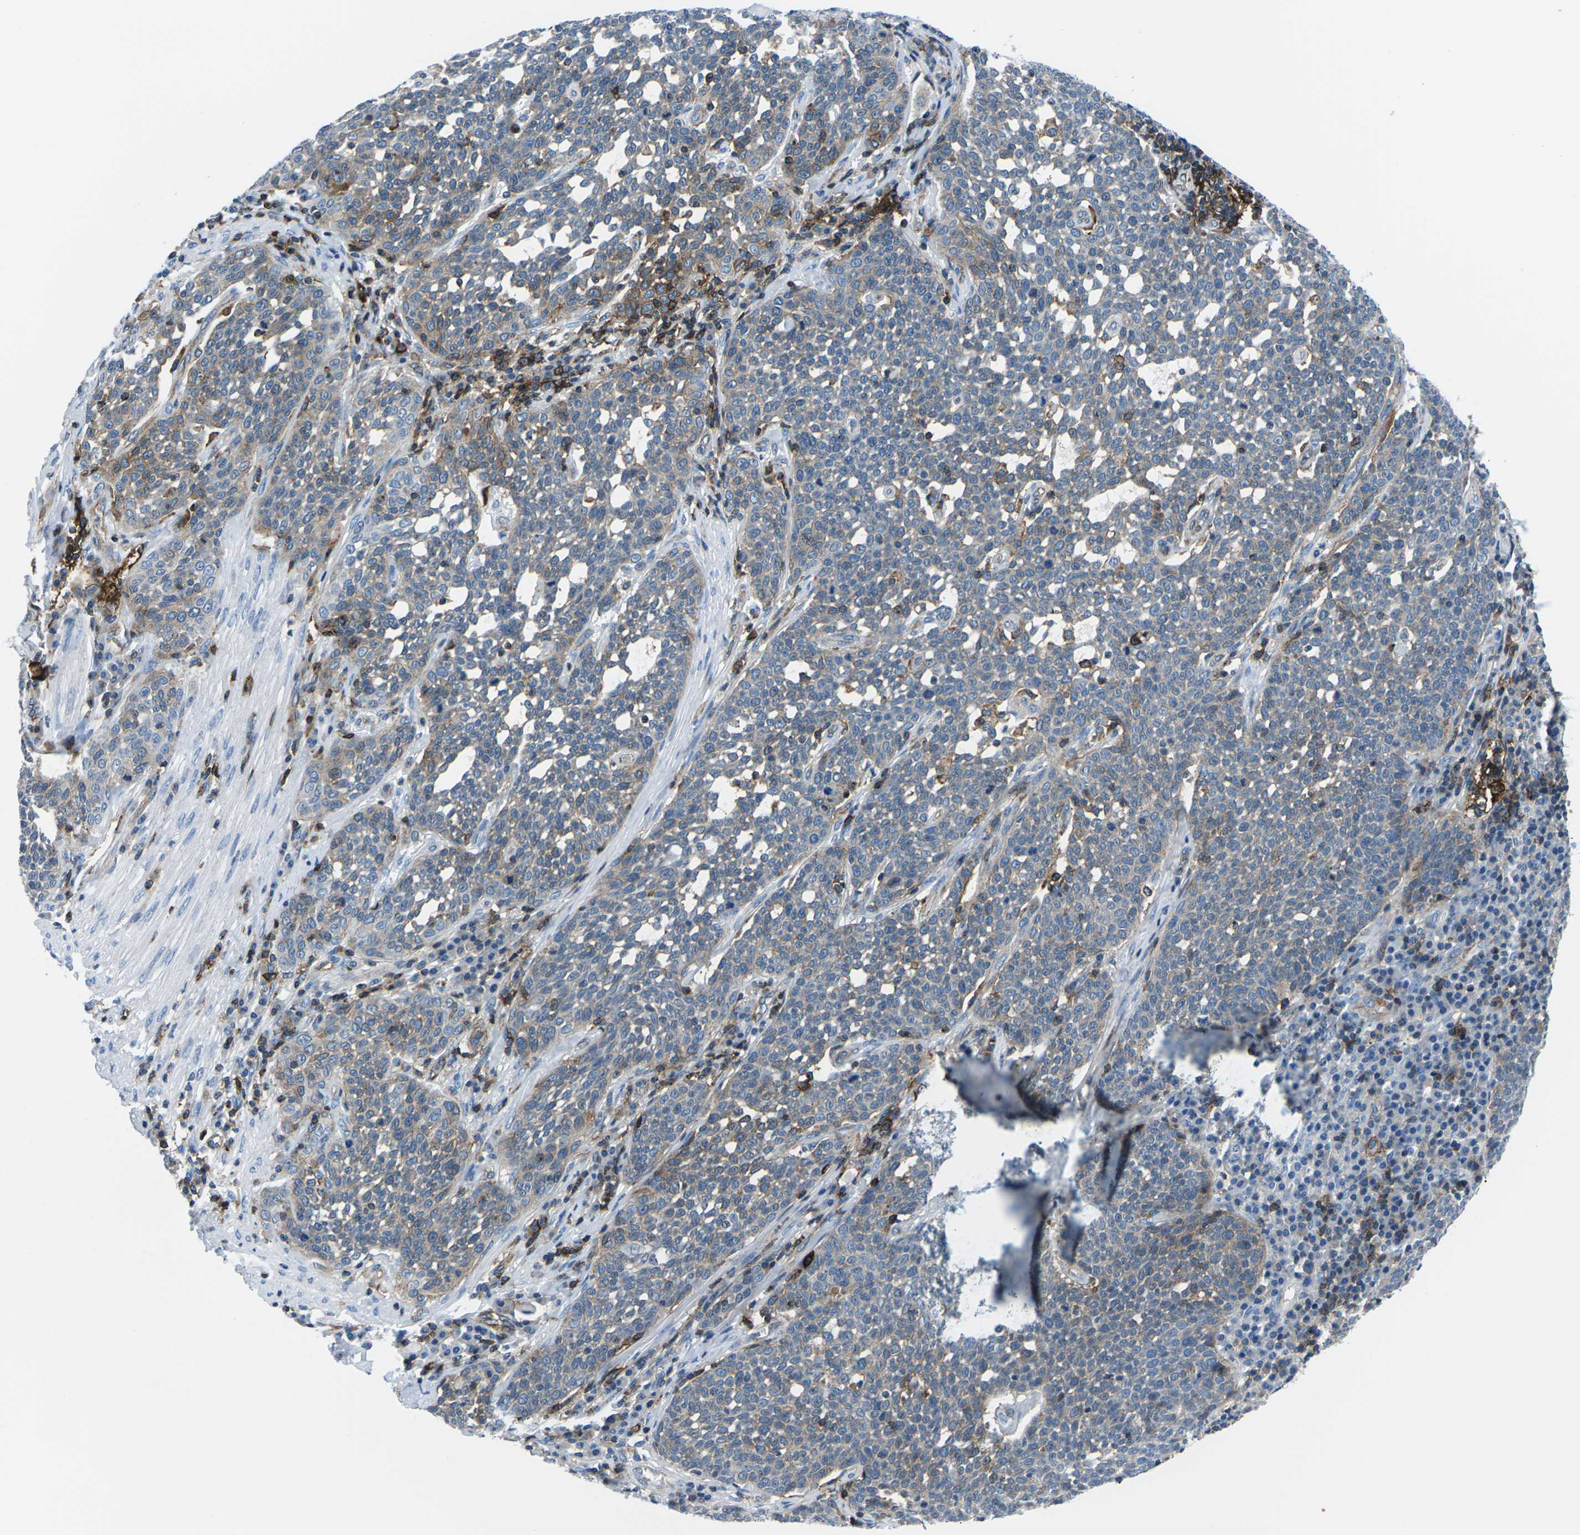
{"staining": {"intensity": "weak", "quantity": "25%-75%", "location": "cytoplasmic/membranous"}, "tissue": "cervical cancer", "cell_type": "Tumor cells", "image_type": "cancer", "snomed": [{"axis": "morphology", "description": "Squamous cell carcinoma, NOS"}, {"axis": "topography", "description": "Cervix"}], "caption": "Human cervical squamous cell carcinoma stained with a protein marker shows weak staining in tumor cells.", "gene": "SOCS4", "patient": {"sex": "female", "age": 34}}